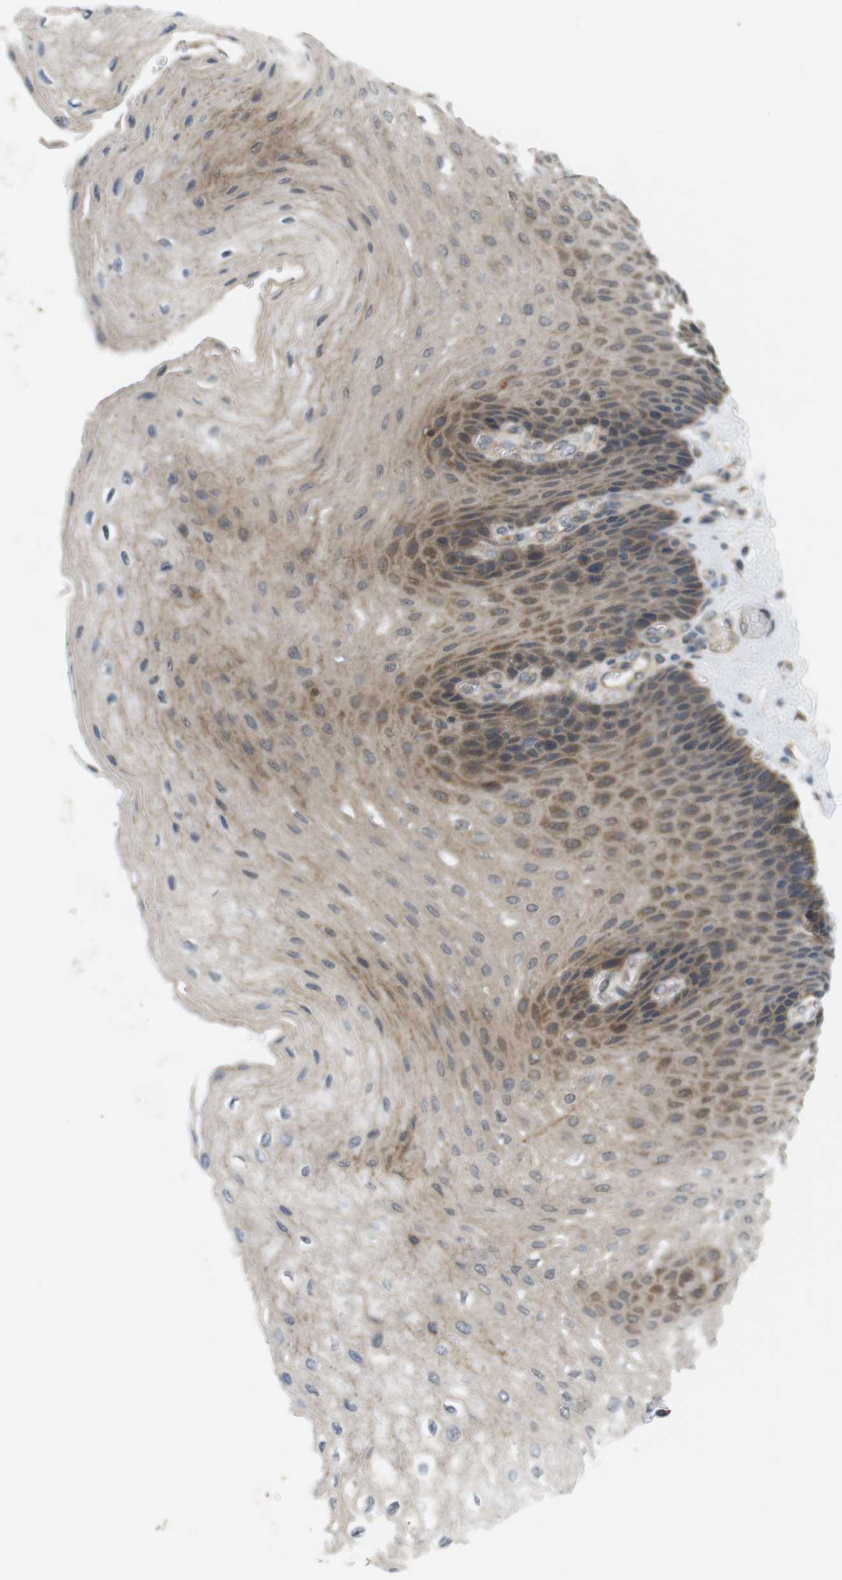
{"staining": {"intensity": "moderate", "quantity": ">75%", "location": "cytoplasmic/membranous"}, "tissue": "esophagus", "cell_type": "Squamous epithelial cells", "image_type": "normal", "snomed": [{"axis": "morphology", "description": "Normal tissue, NOS"}, {"axis": "topography", "description": "Esophagus"}], "caption": "Benign esophagus shows moderate cytoplasmic/membranous expression in about >75% of squamous epithelial cells.", "gene": "RNF130", "patient": {"sex": "female", "age": 72}}